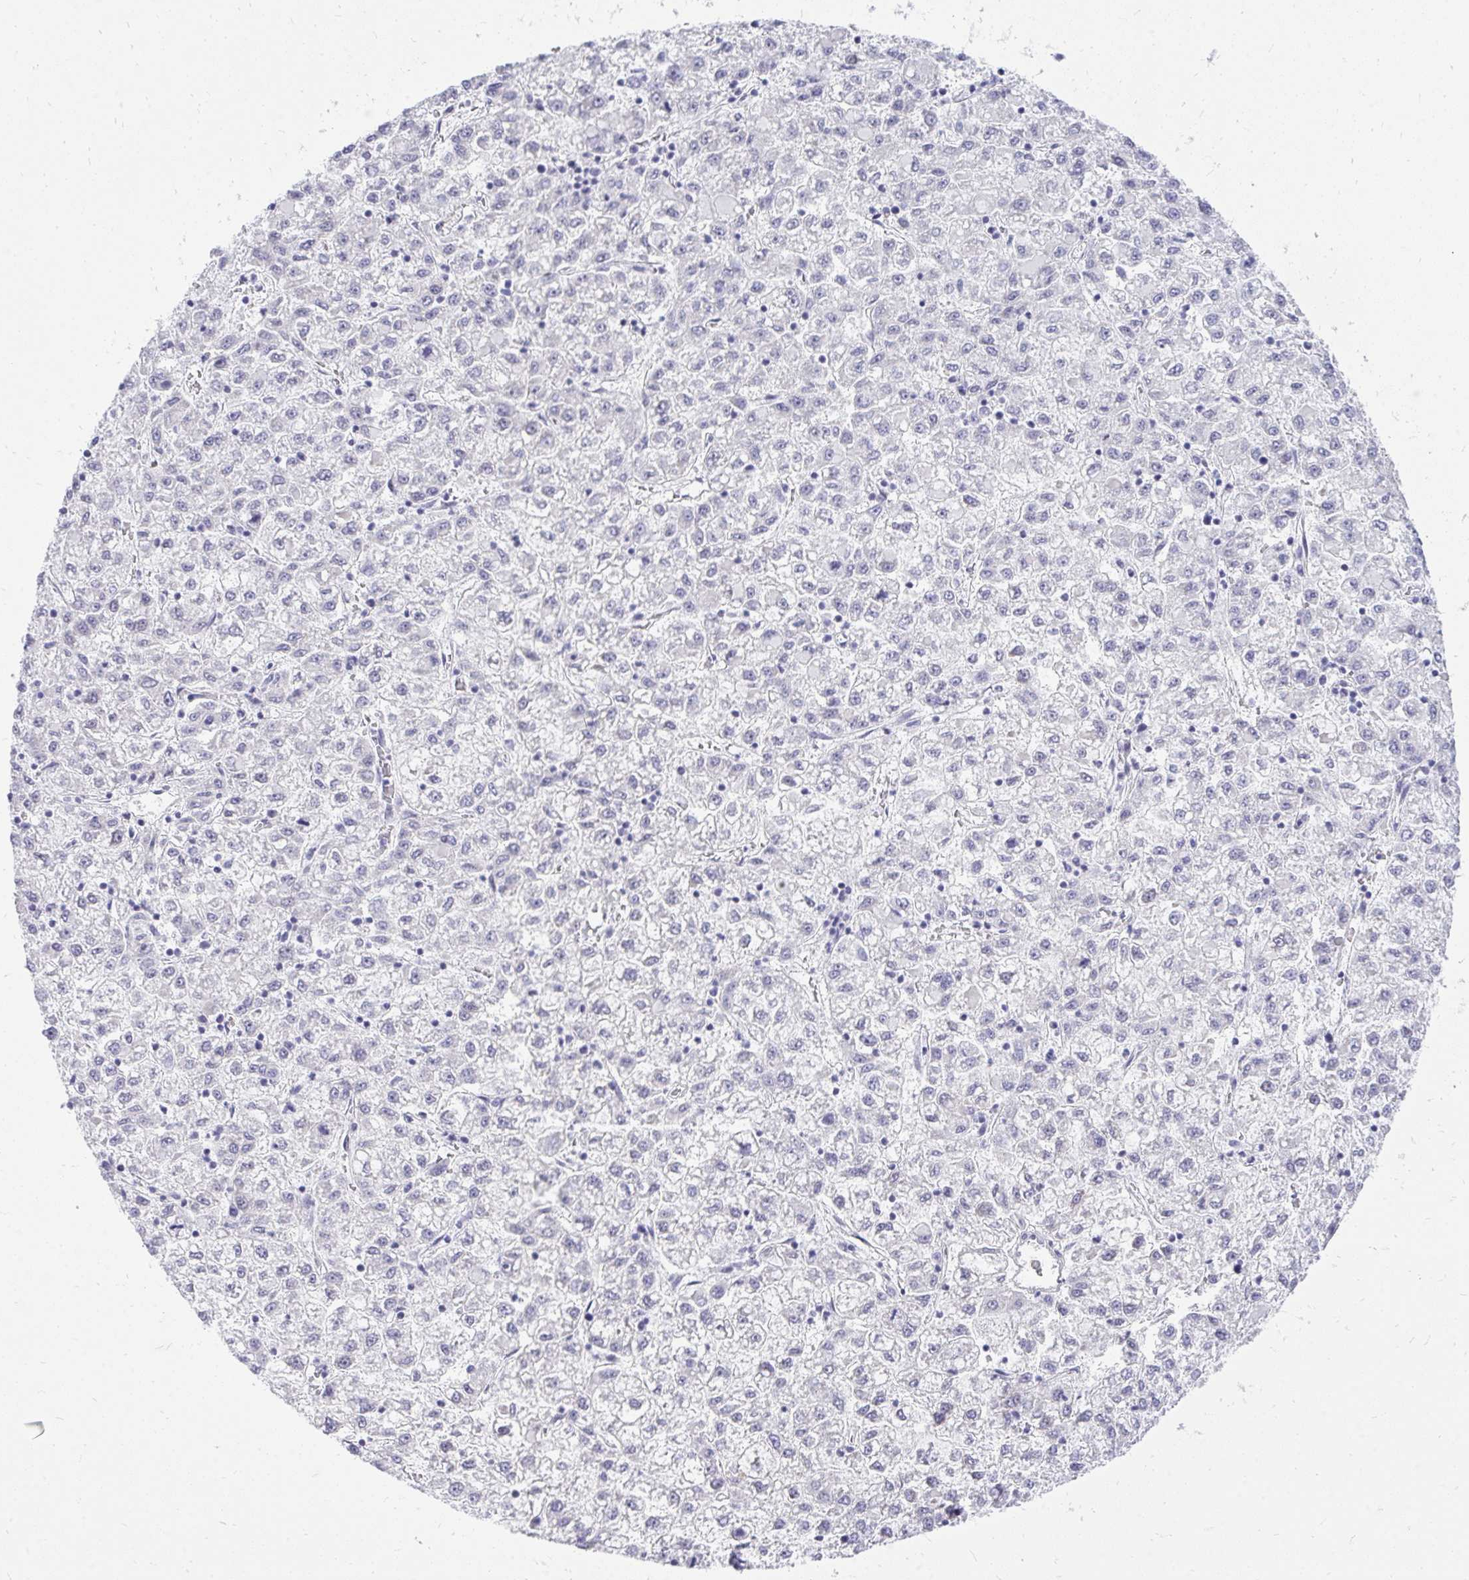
{"staining": {"intensity": "negative", "quantity": "none", "location": "none"}, "tissue": "liver cancer", "cell_type": "Tumor cells", "image_type": "cancer", "snomed": [{"axis": "morphology", "description": "Carcinoma, Hepatocellular, NOS"}, {"axis": "topography", "description": "Liver"}], "caption": "Human liver cancer stained for a protein using IHC reveals no expression in tumor cells.", "gene": "GABRA1", "patient": {"sex": "male", "age": 40}}